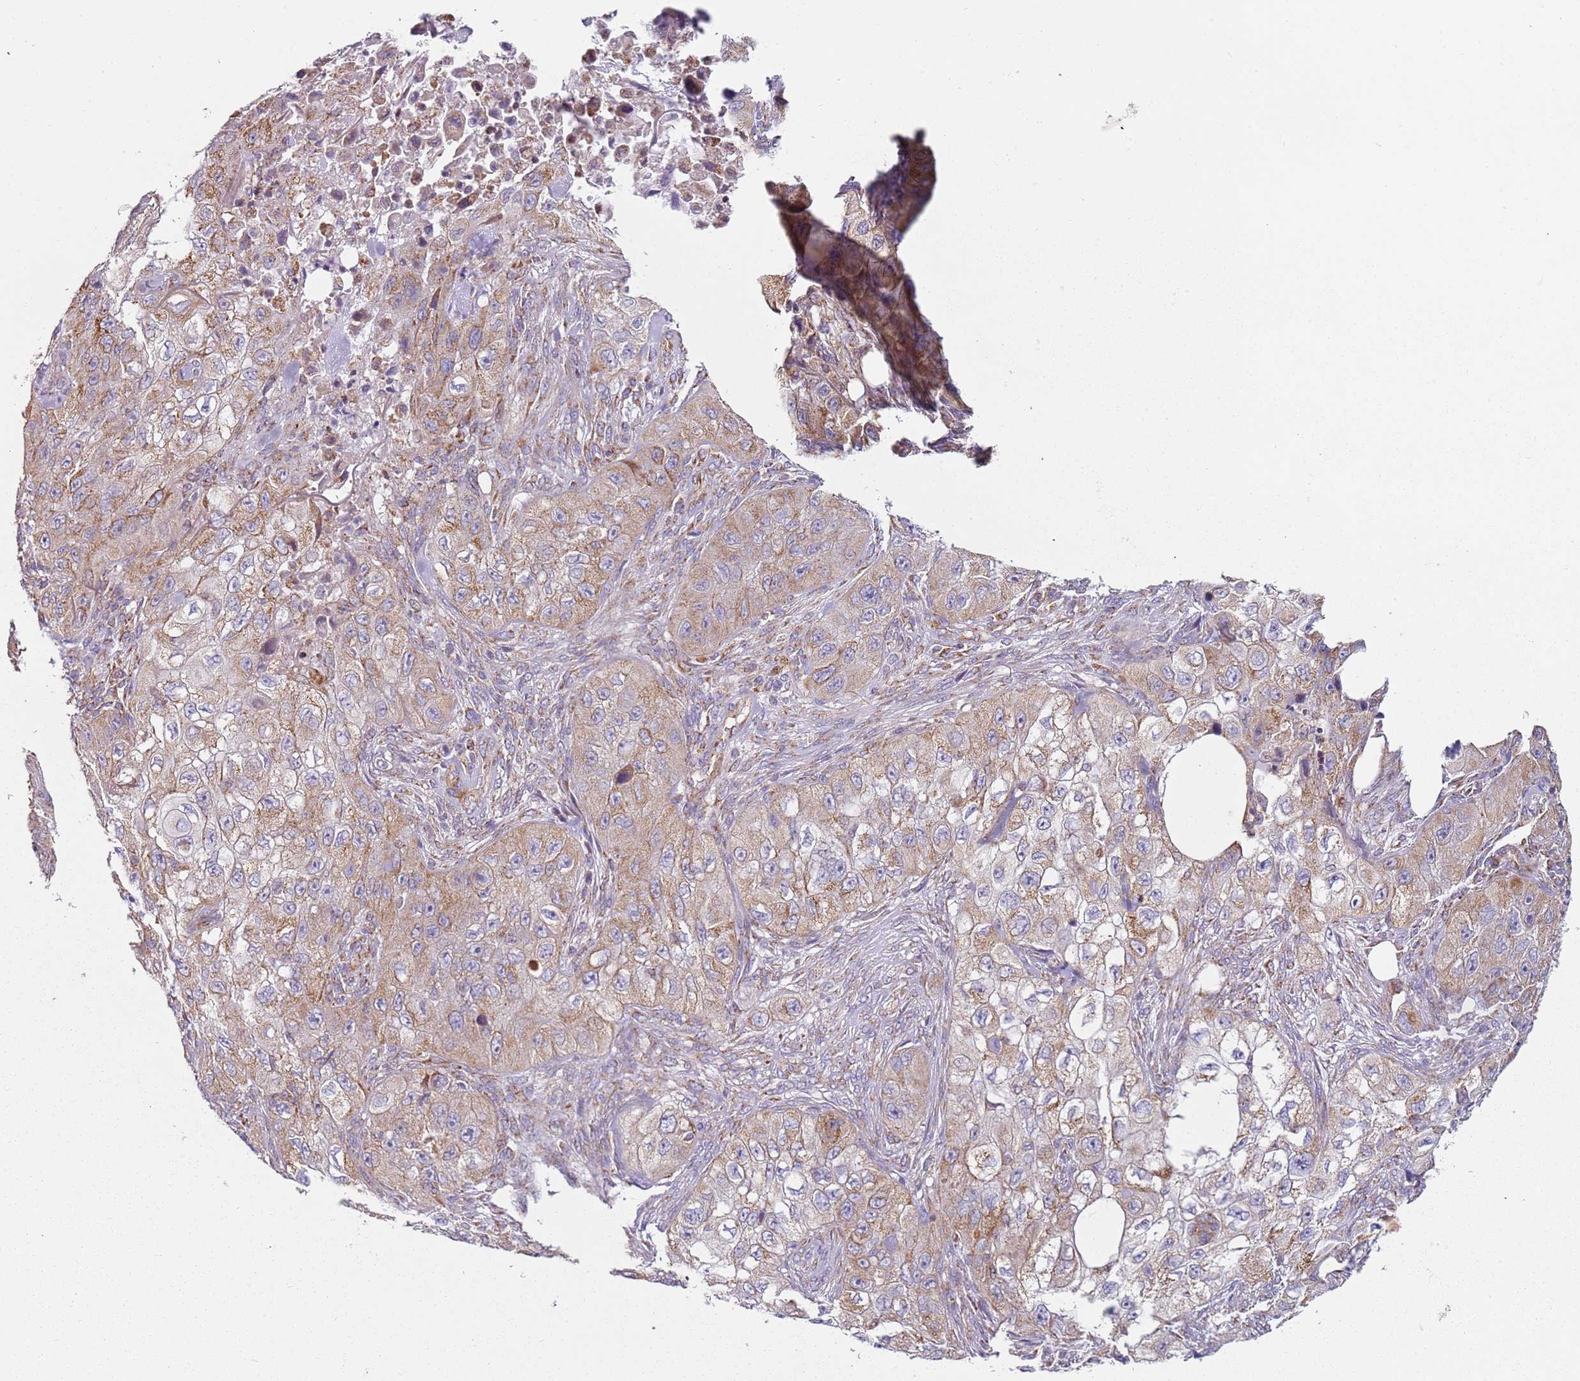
{"staining": {"intensity": "moderate", "quantity": ">75%", "location": "cytoplasmic/membranous"}, "tissue": "skin cancer", "cell_type": "Tumor cells", "image_type": "cancer", "snomed": [{"axis": "morphology", "description": "Squamous cell carcinoma, NOS"}, {"axis": "topography", "description": "Skin"}, {"axis": "topography", "description": "Subcutis"}], "caption": "Skin squamous cell carcinoma stained with a brown dye displays moderate cytoplasmic/membranous positive staining in about >75% of tumor cells.", "gene": "ALS2", "patient": {"sex": "male", "age": 73}}